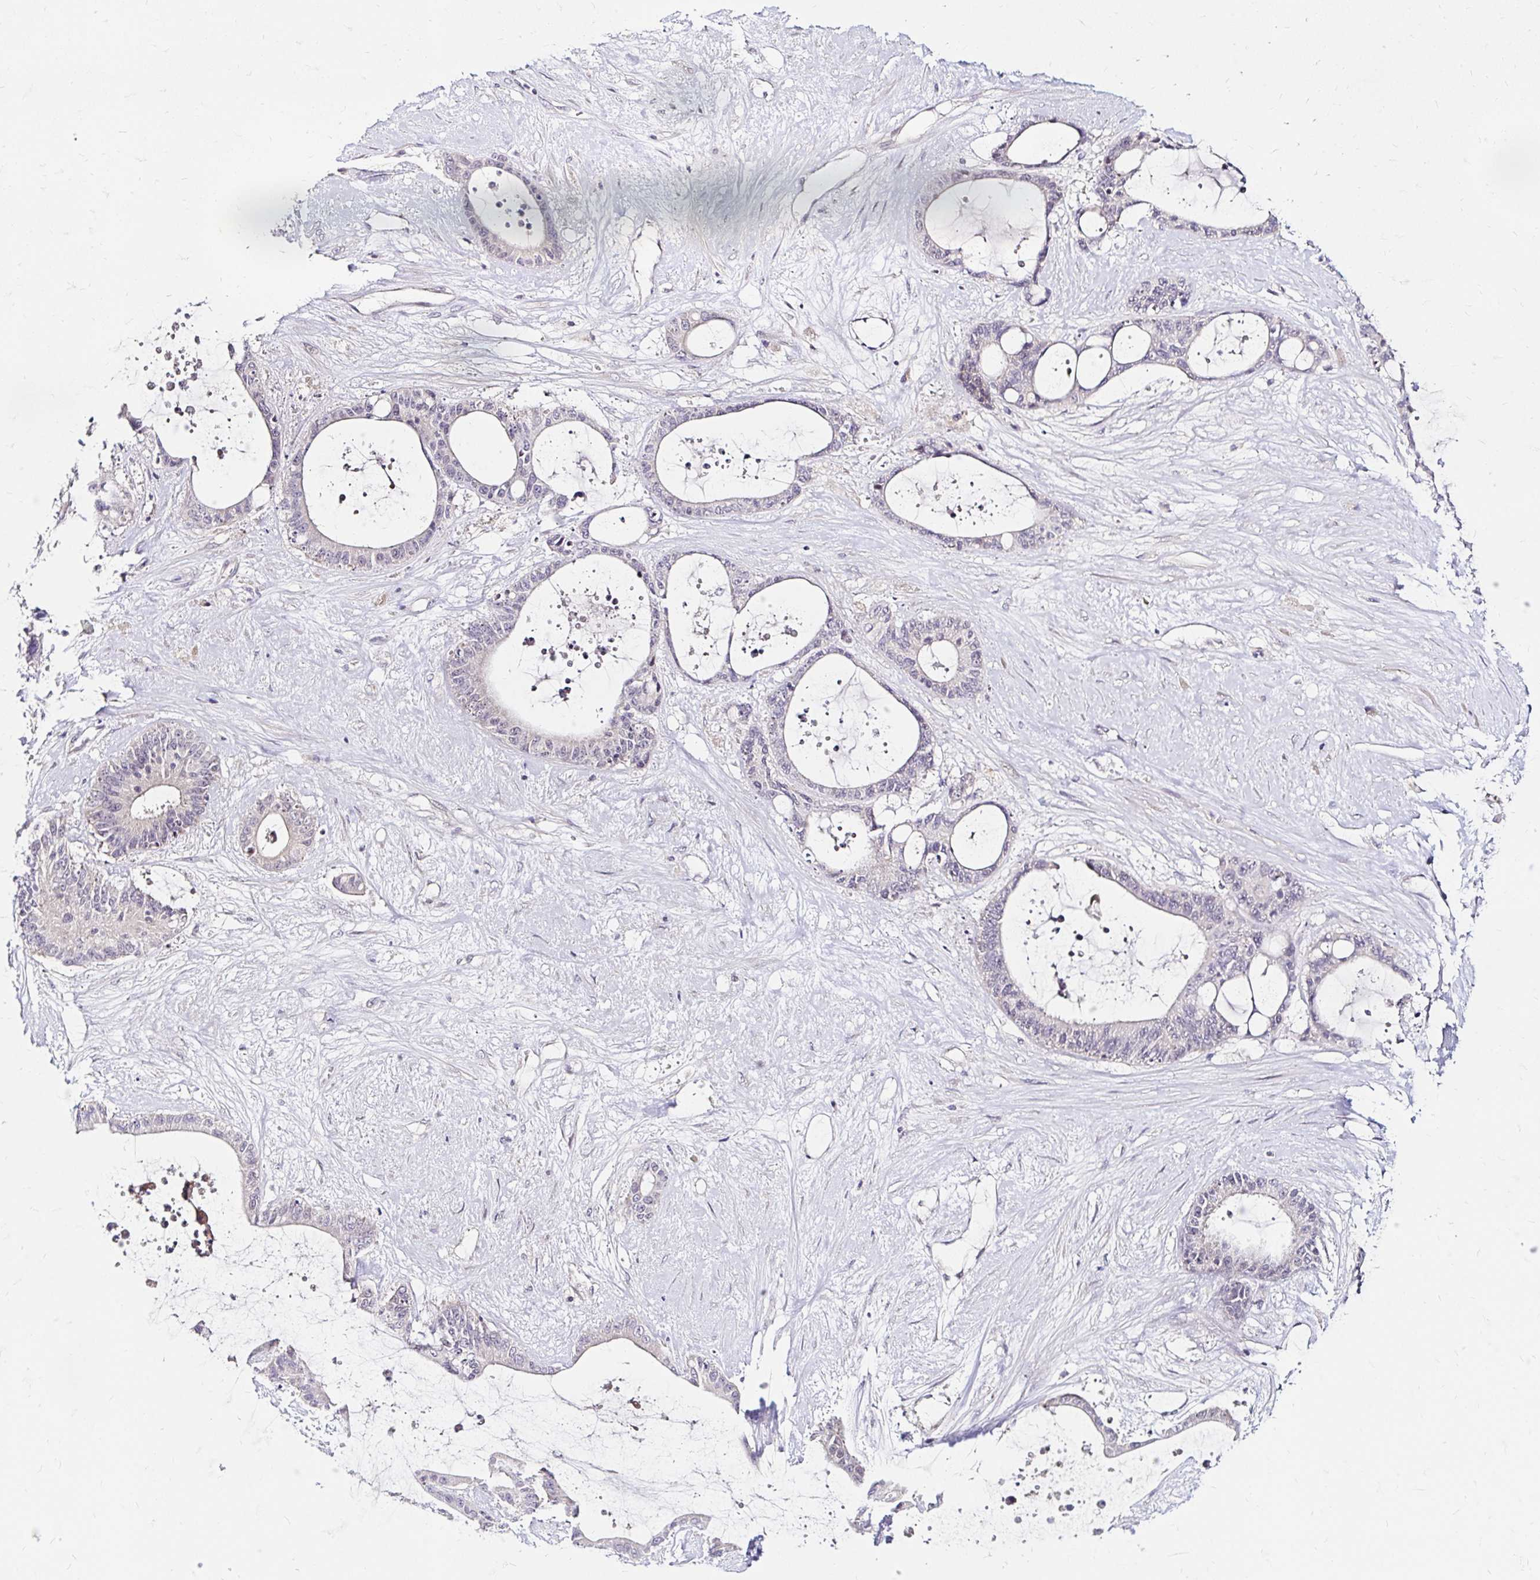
{"staining": {"intensity": "negative", "quantity": "none", "location": "none"}, "tissue": "liver cancer", "cell_type": "Tumor cells", "image_type": "cancer", "snomed": [{"axis": "morphology", "description": "Normal tissue, NOS"}, {"axis": "morphology", "description": "Cholangiocarcinoma"}, {"axis": "topography", "description": "Liver"}, {"axis": "topography", "description": "Peripheral nerve tissue"}], "caption": "Liver cancer (cholangiocarcinoma) stained for a protein using IHC displays no staining tumor cells.", "gene": "GUCY1A1", "patient": {"sex": "female", "age": 73}}